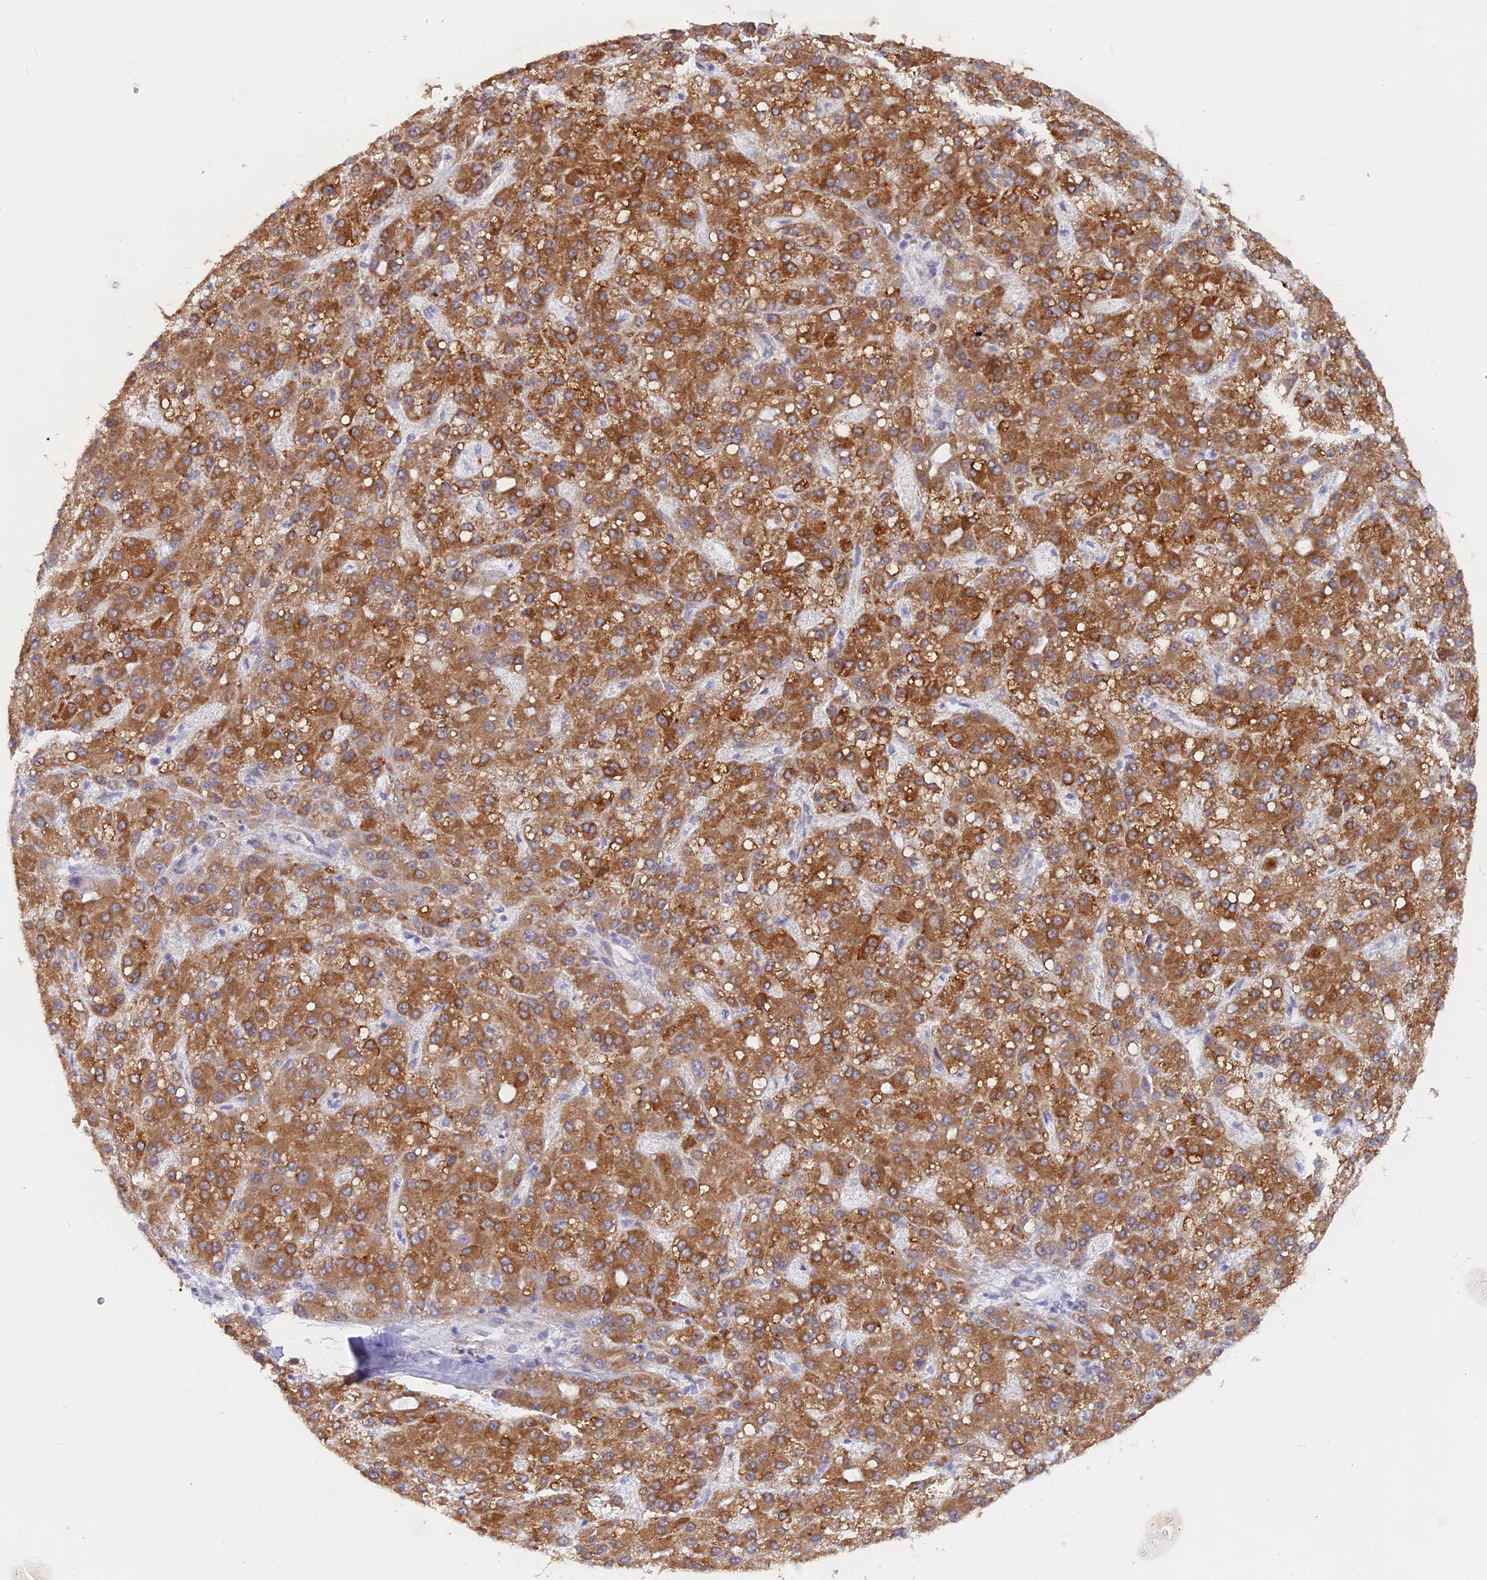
{"staining": {"intensity": "moderate", "quantity": ">75%", "location": "cytoplasmic/membranous"}, "tissue": "liver cancer", "cell_type": "Tumor cells", "image_type": "cancer", "snomed": [{"axis": "morphology", "description": "Carcinoma, Hepatocellular, NOS"}, {"axis": "topography", "description": "Liver"}], "caption": "Immunohistochemistry (DAB) staining of human hepatocellular carcinoma (liver) displays moderate cytoplasmic/membranous protein staining in about >75% of tumor cells.", "gene": "TLCD1", "patient": {"sex": "male", "age": 67}}